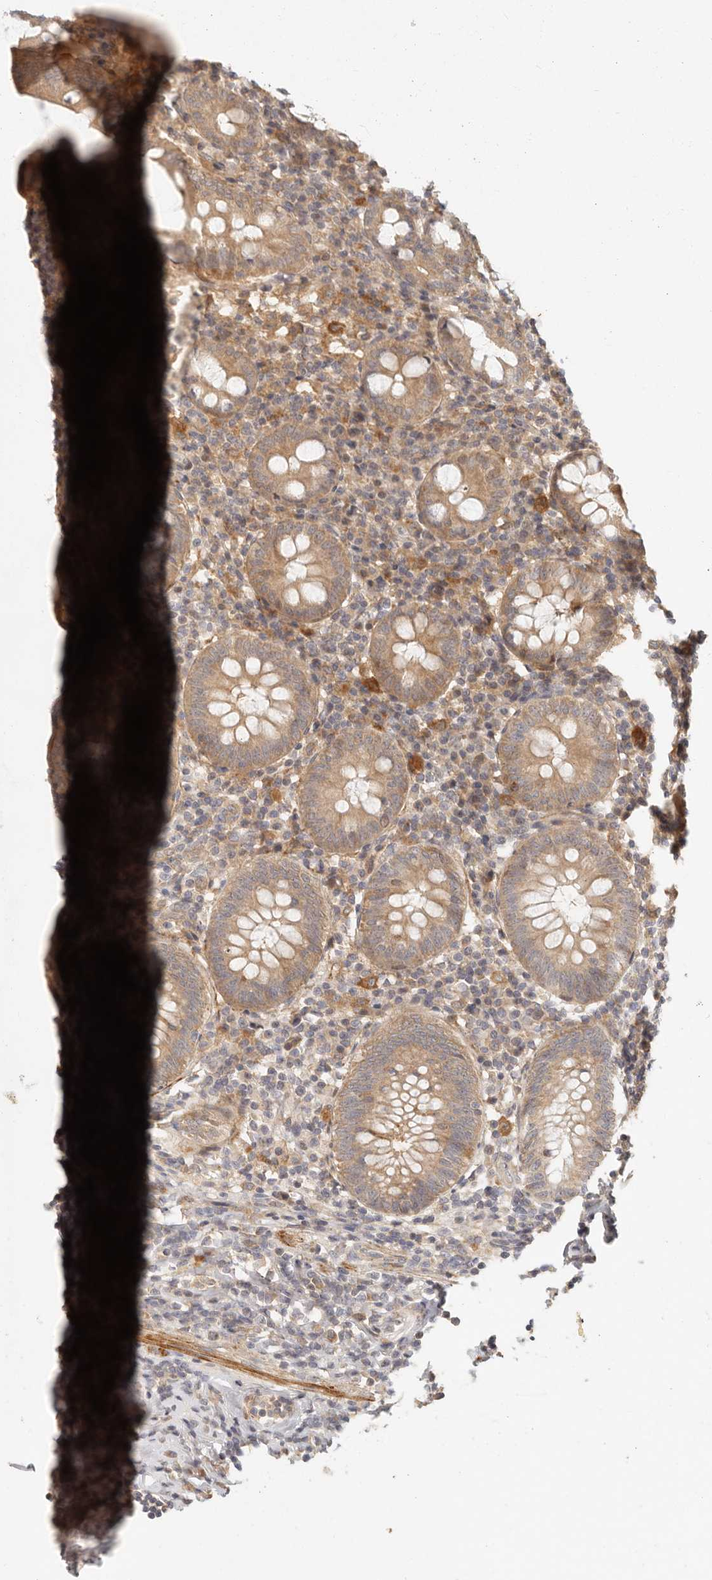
{"staining": {"intensity": "moderate", "quantity": ">75%", "location": "cytoplasmic/membranous"}, "tissue": "appendix", "cell_type": "Glandular cells", "image_type": "normal", "snomed": [{"axis": "morphology", "description": "Normal tissue, NOS"}, {"axis": "topography", "description": "Appendix"}], "caption": "Appendix stained with a brown dye shows moderate cytoplasmic/membranous positive positivity in approximately >75% of glandular cells.", "gene": "VIPR1", "patient": {"sex": "female", "age": 54}}